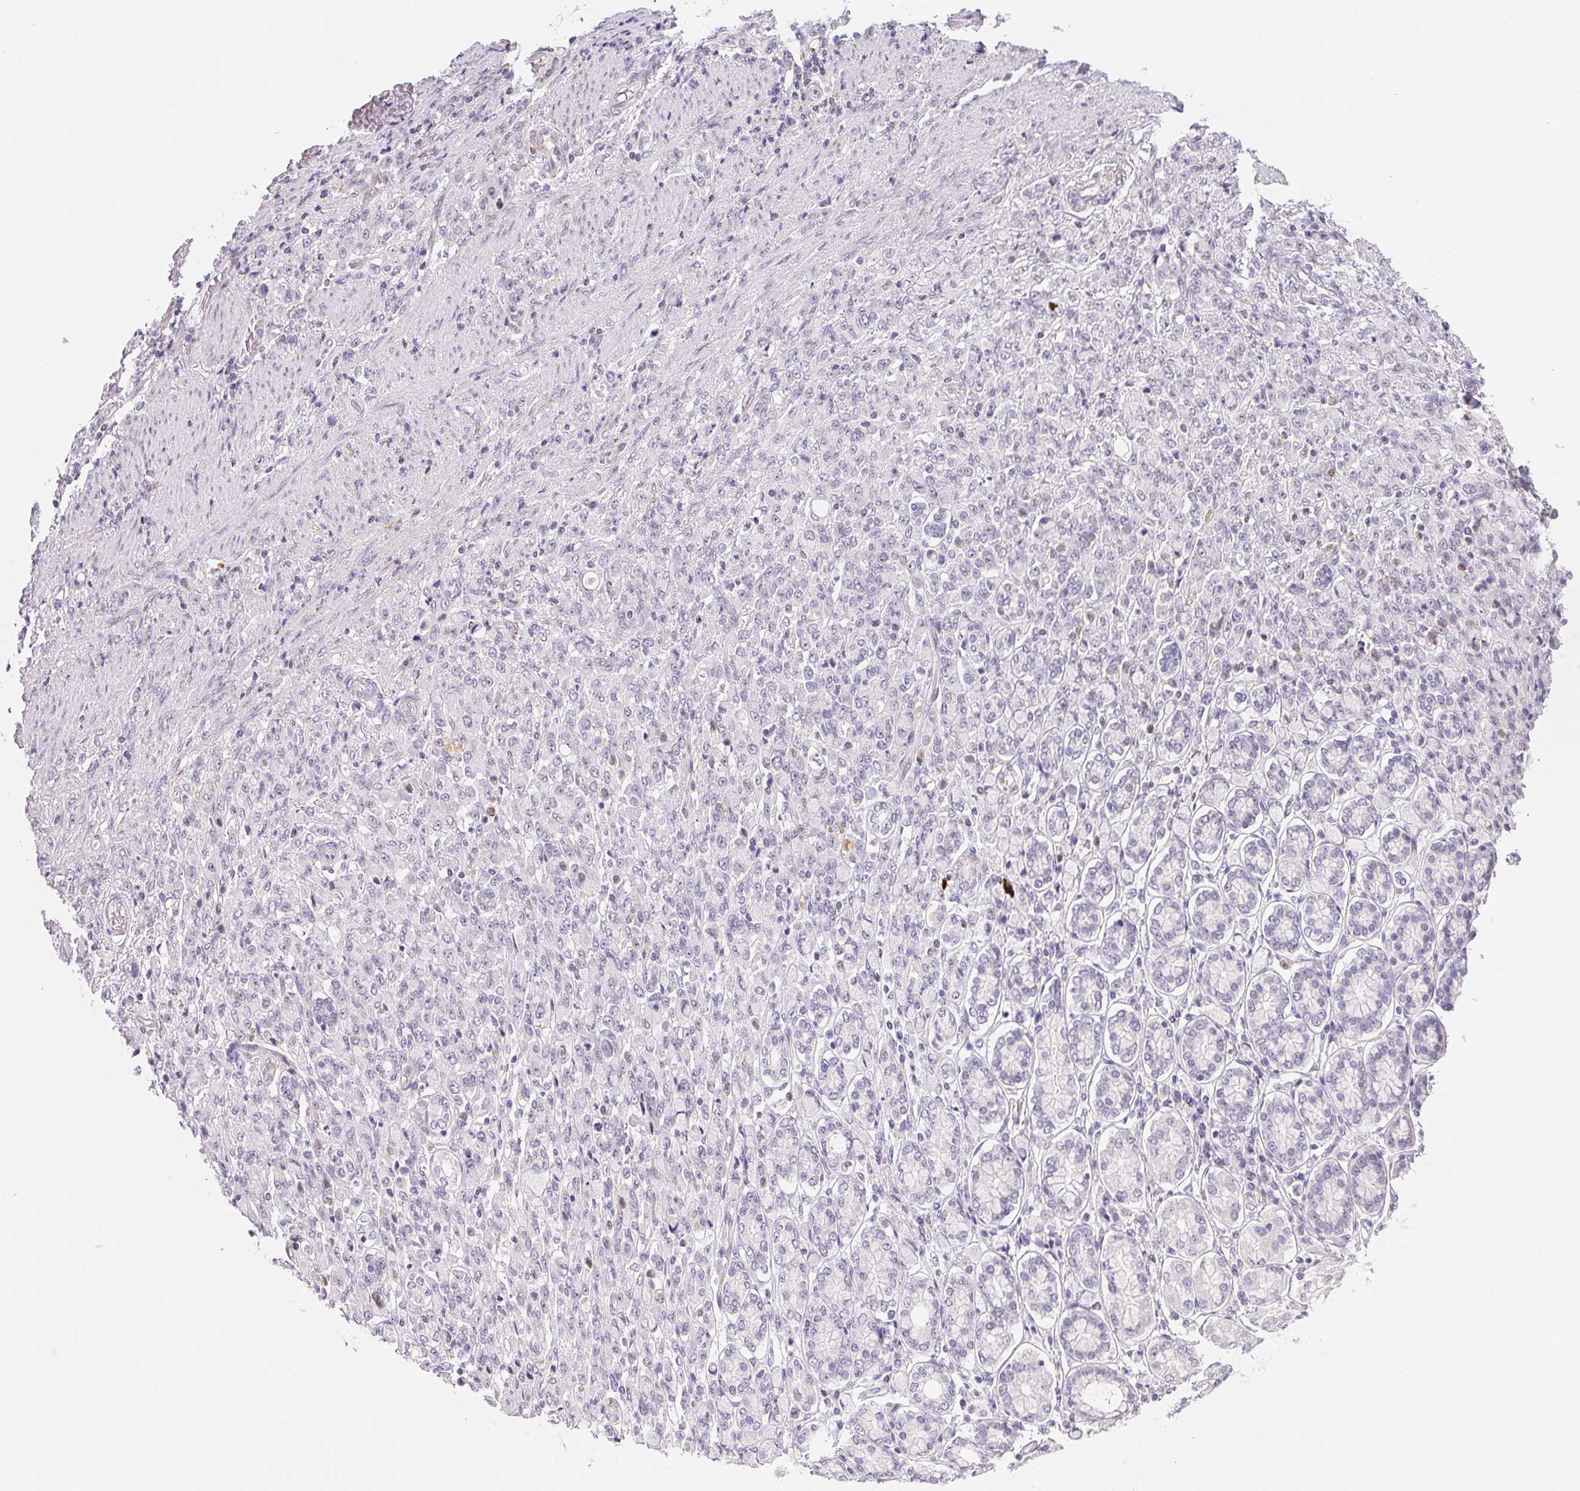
{"staining": {"intensity": "negative", "quantity": "none", "location": "none"}, "tissue": "stomach cancer", "cell_type": "Tumor cells", "image_type": "cancer", "snomed": [{"axis": "morphology", "description": "Adenocarcinoma, NOS"}, {"axis": "topography", "description": "Stomach"}], "caption": "Immunohistochemical staining of adenocarcinoma (stomach) exhibits no significant expression in tumor cells.", "gene": "GIPC2", "patient": {"sex": "female", "age": 79}}